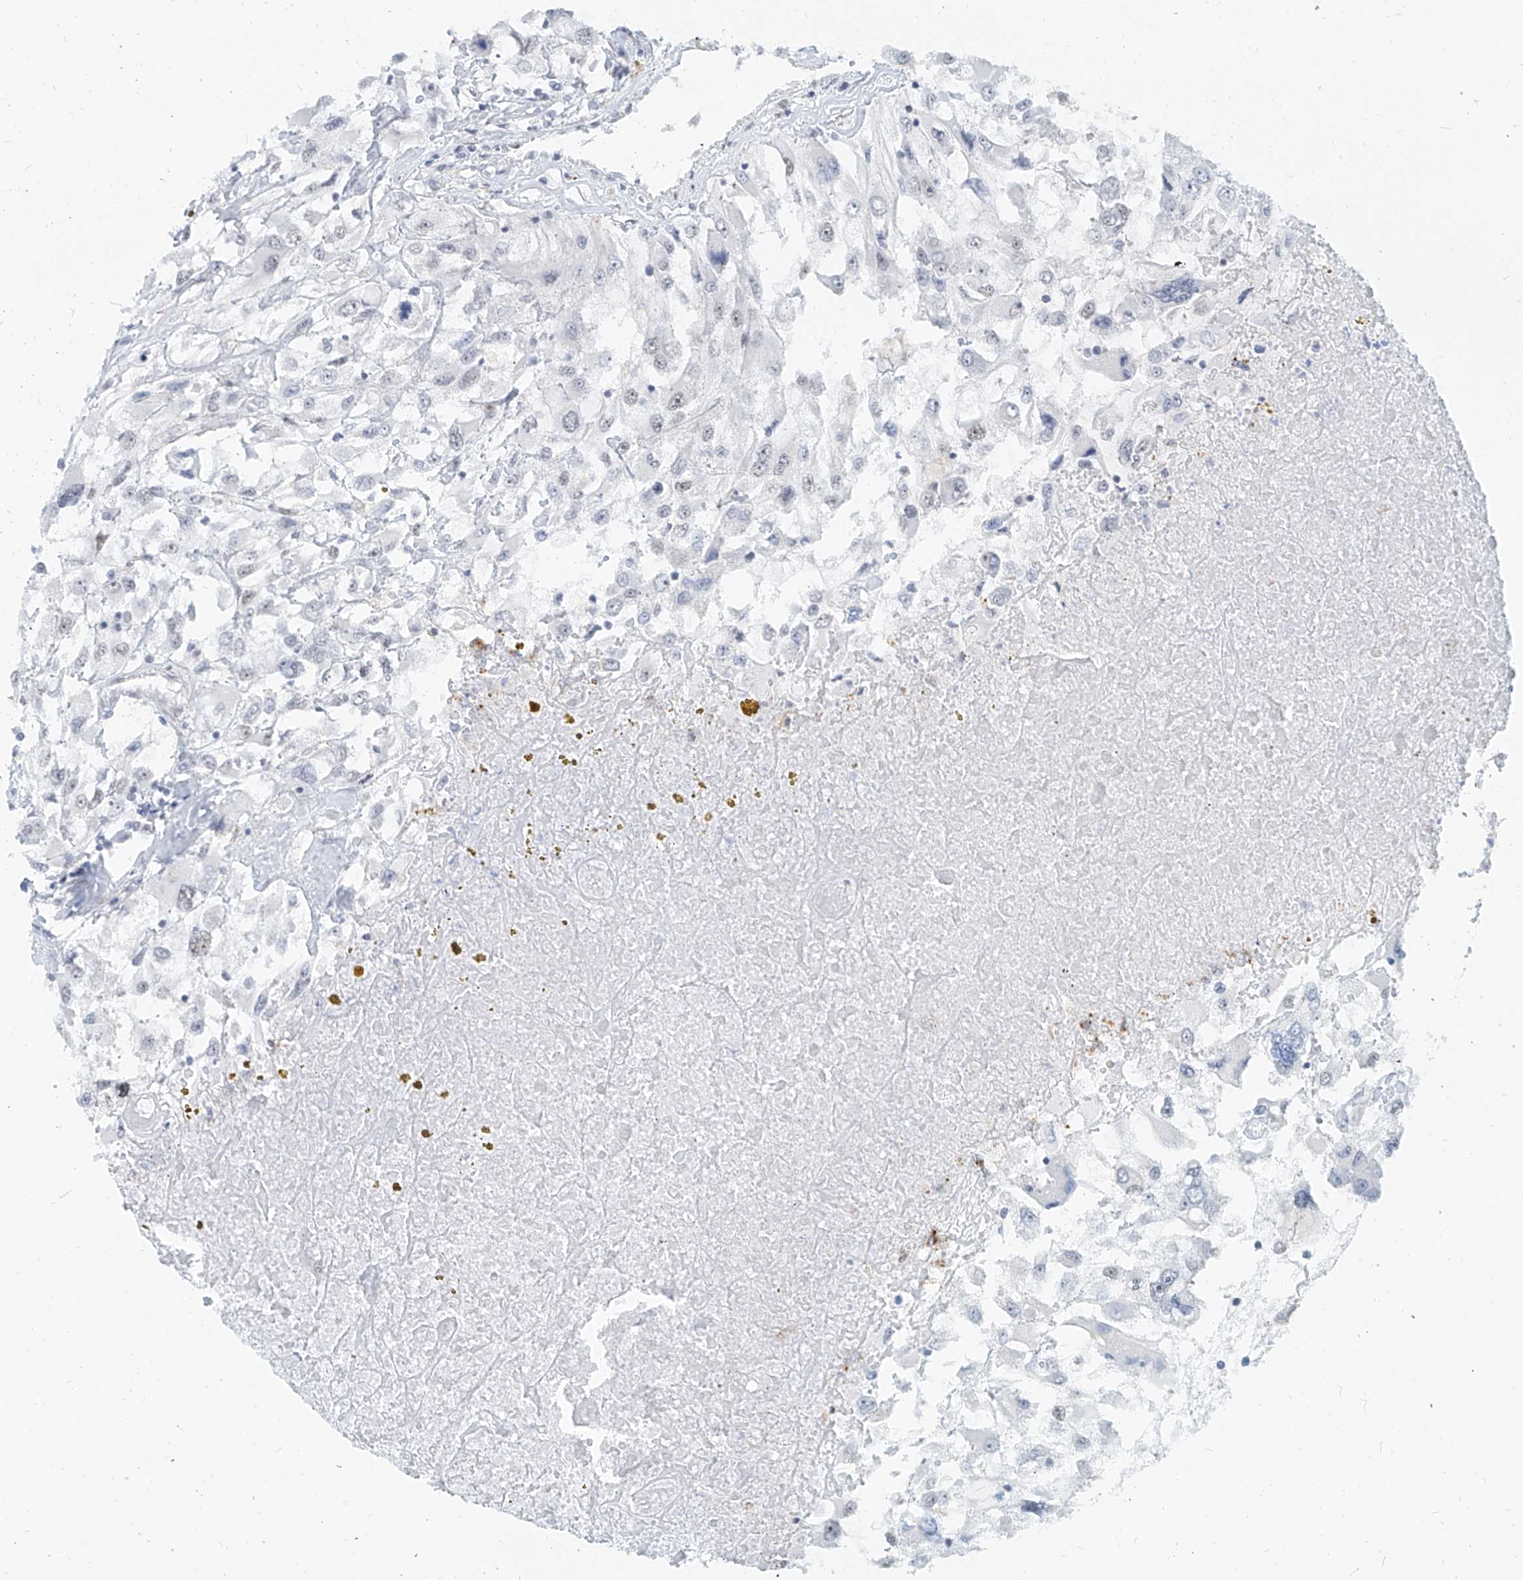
{"staining": {"intensity": "negative", "quantity": "none", "location": "none"}, "tissue": "renal cancer", "cell_type": "Tumor cells", "image_type": "cancer", "snomed": [{"axis": "morphology", "description": "Adenocarcinoma, NOS"}, {"axis": "topography", "description": "Kidney"}], "caption": "Immunohistochemical staining of renal adenocarcinoma reveals no significant positivity in tumor cells.", "gene": "SASH1", "patient": {"sex": "female", "age": 52}}